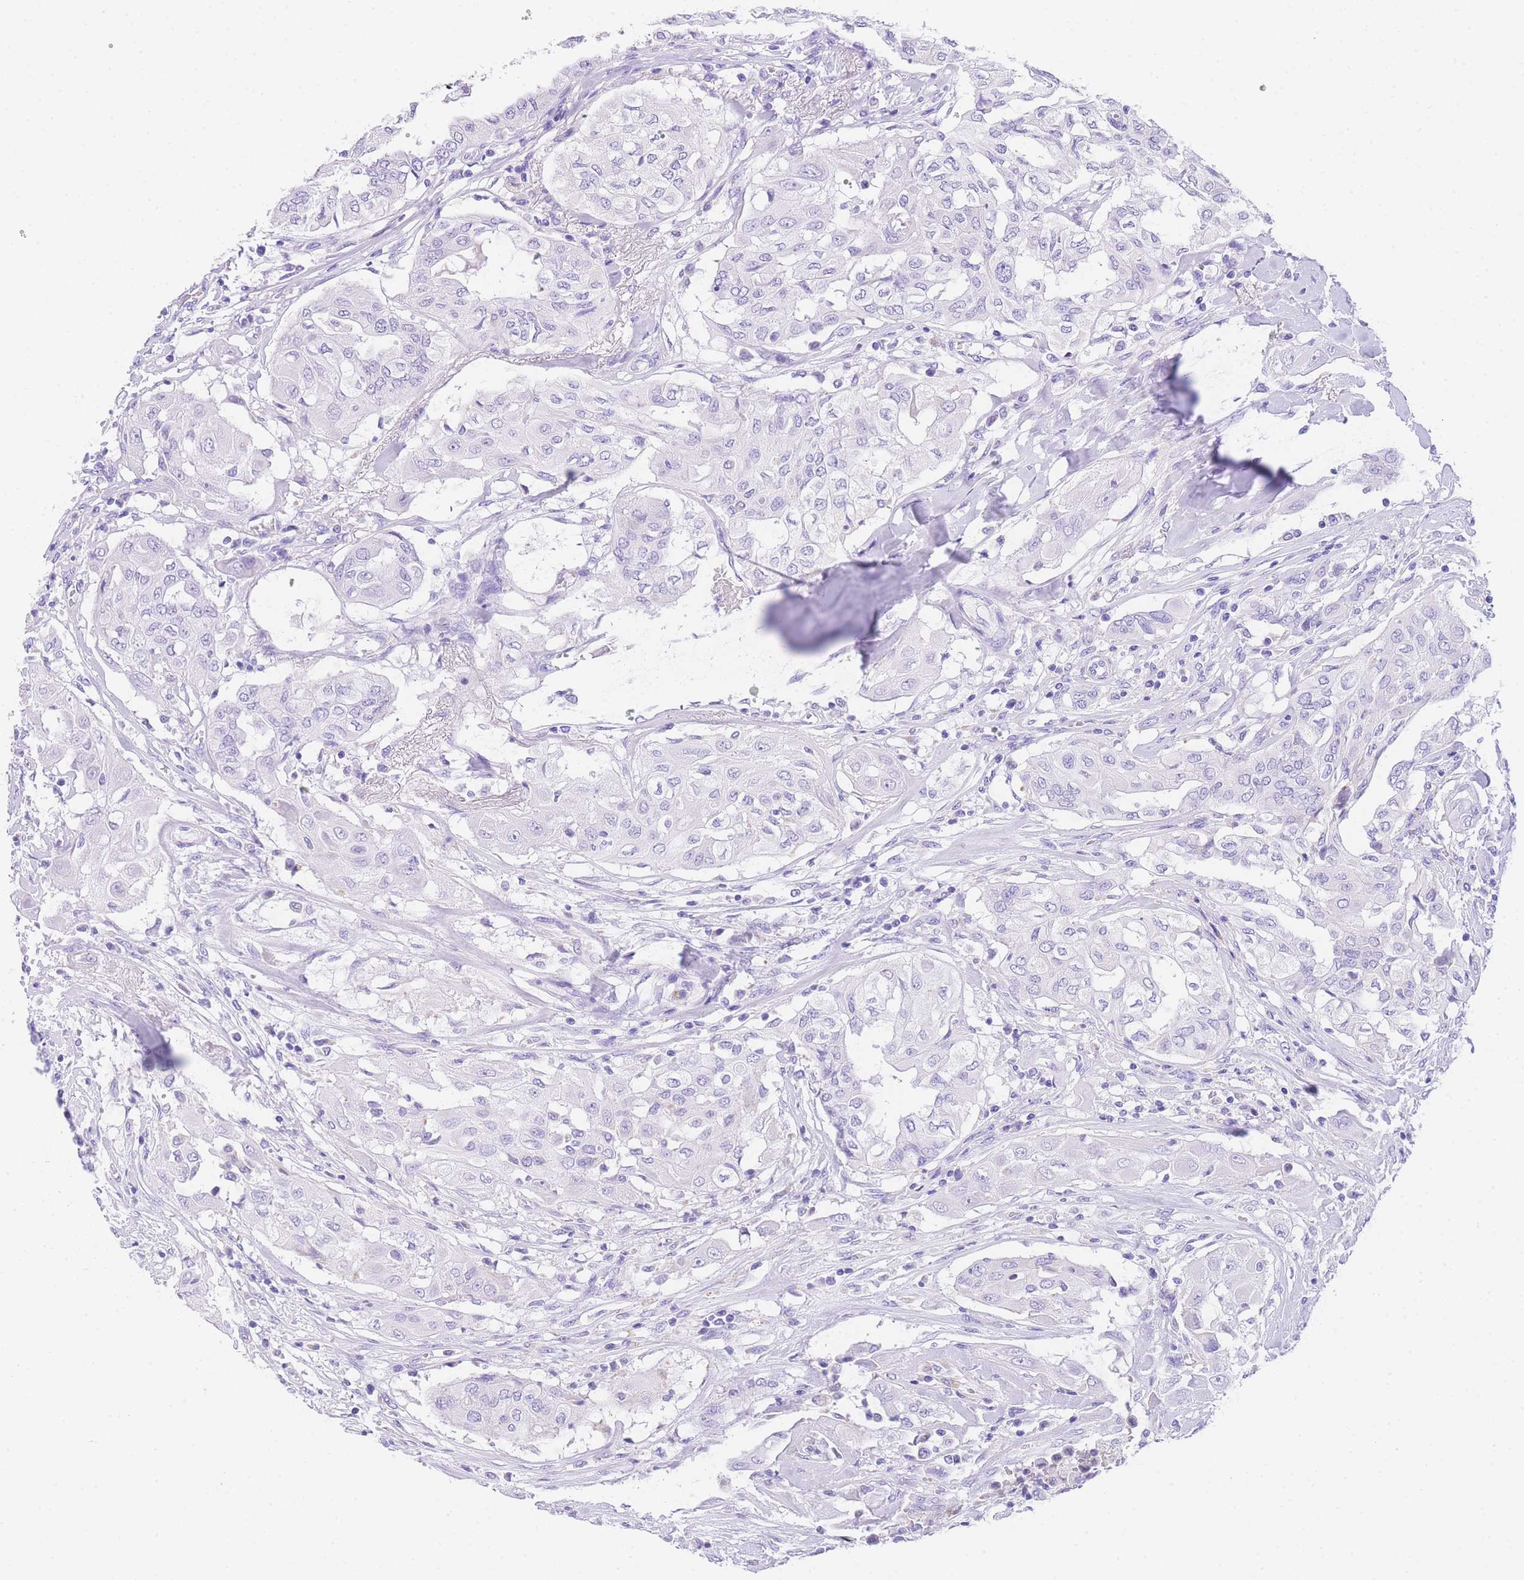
{"staining": {"intensity": "negative", "quantity": "none", "location": "none"}, "tissue": "thyroid cancer", "cell_type": "Tumor cells", "image_type": "cancer", "snomed": [{"axis": "morphology", "description": "Papillary adenocarcinoma, NOS"}, {"axis": "topography", "description": "Thyroid gland"}], "caption": "Human thyroid cancer stained for a protein using IHC displays no staining in tumor cells.", "gene": "NKD2", "patient": {"sex": "female", "age": 59}}